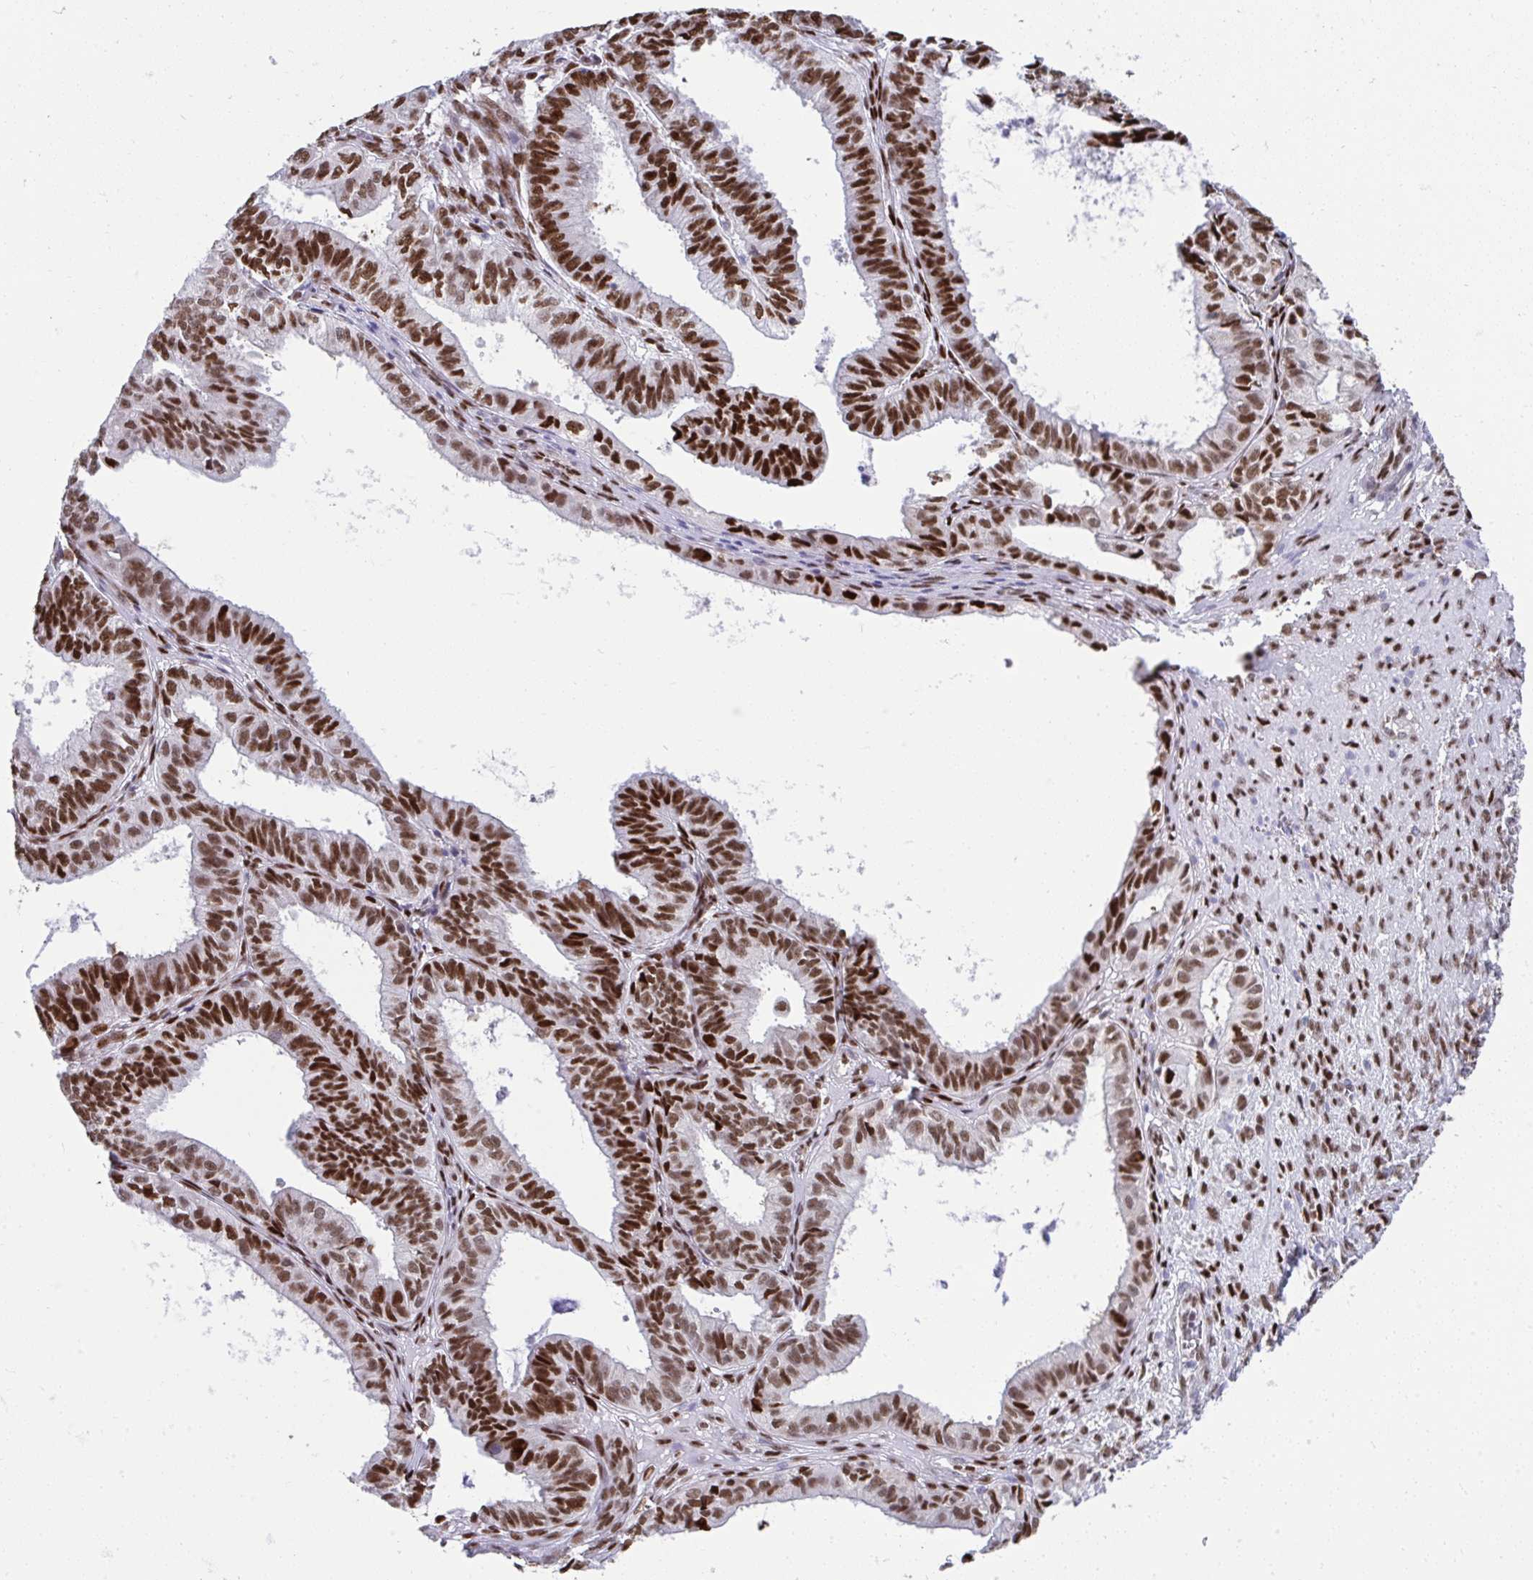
{"staining": {"intensity": "strong", "quantity": ">75%", "location": "nuclear"}, "tissue": "ovarian cancer", "cell_type": "Tumor cells", "image_type": "cancer", "snomed": [{"axis": "morphology", "description": "Carcinoma, endometroid"}, {"axis": "topography", "description": "Ovary"}], "caption": "High-magnification brightfield microscopy of endometroid carcinoma (ovarian) stained with DAB (3,3'-diaminobenzidine) (brown) and counterstained with hematoxylin (blue). tumor cells exhibit strong nuclear positivity is present in about>75% of cells. (IHC, brightfield microscopy, high magnification).", "gene": "SLC35C2", "patient": {"sex": "female", "age": 64}}